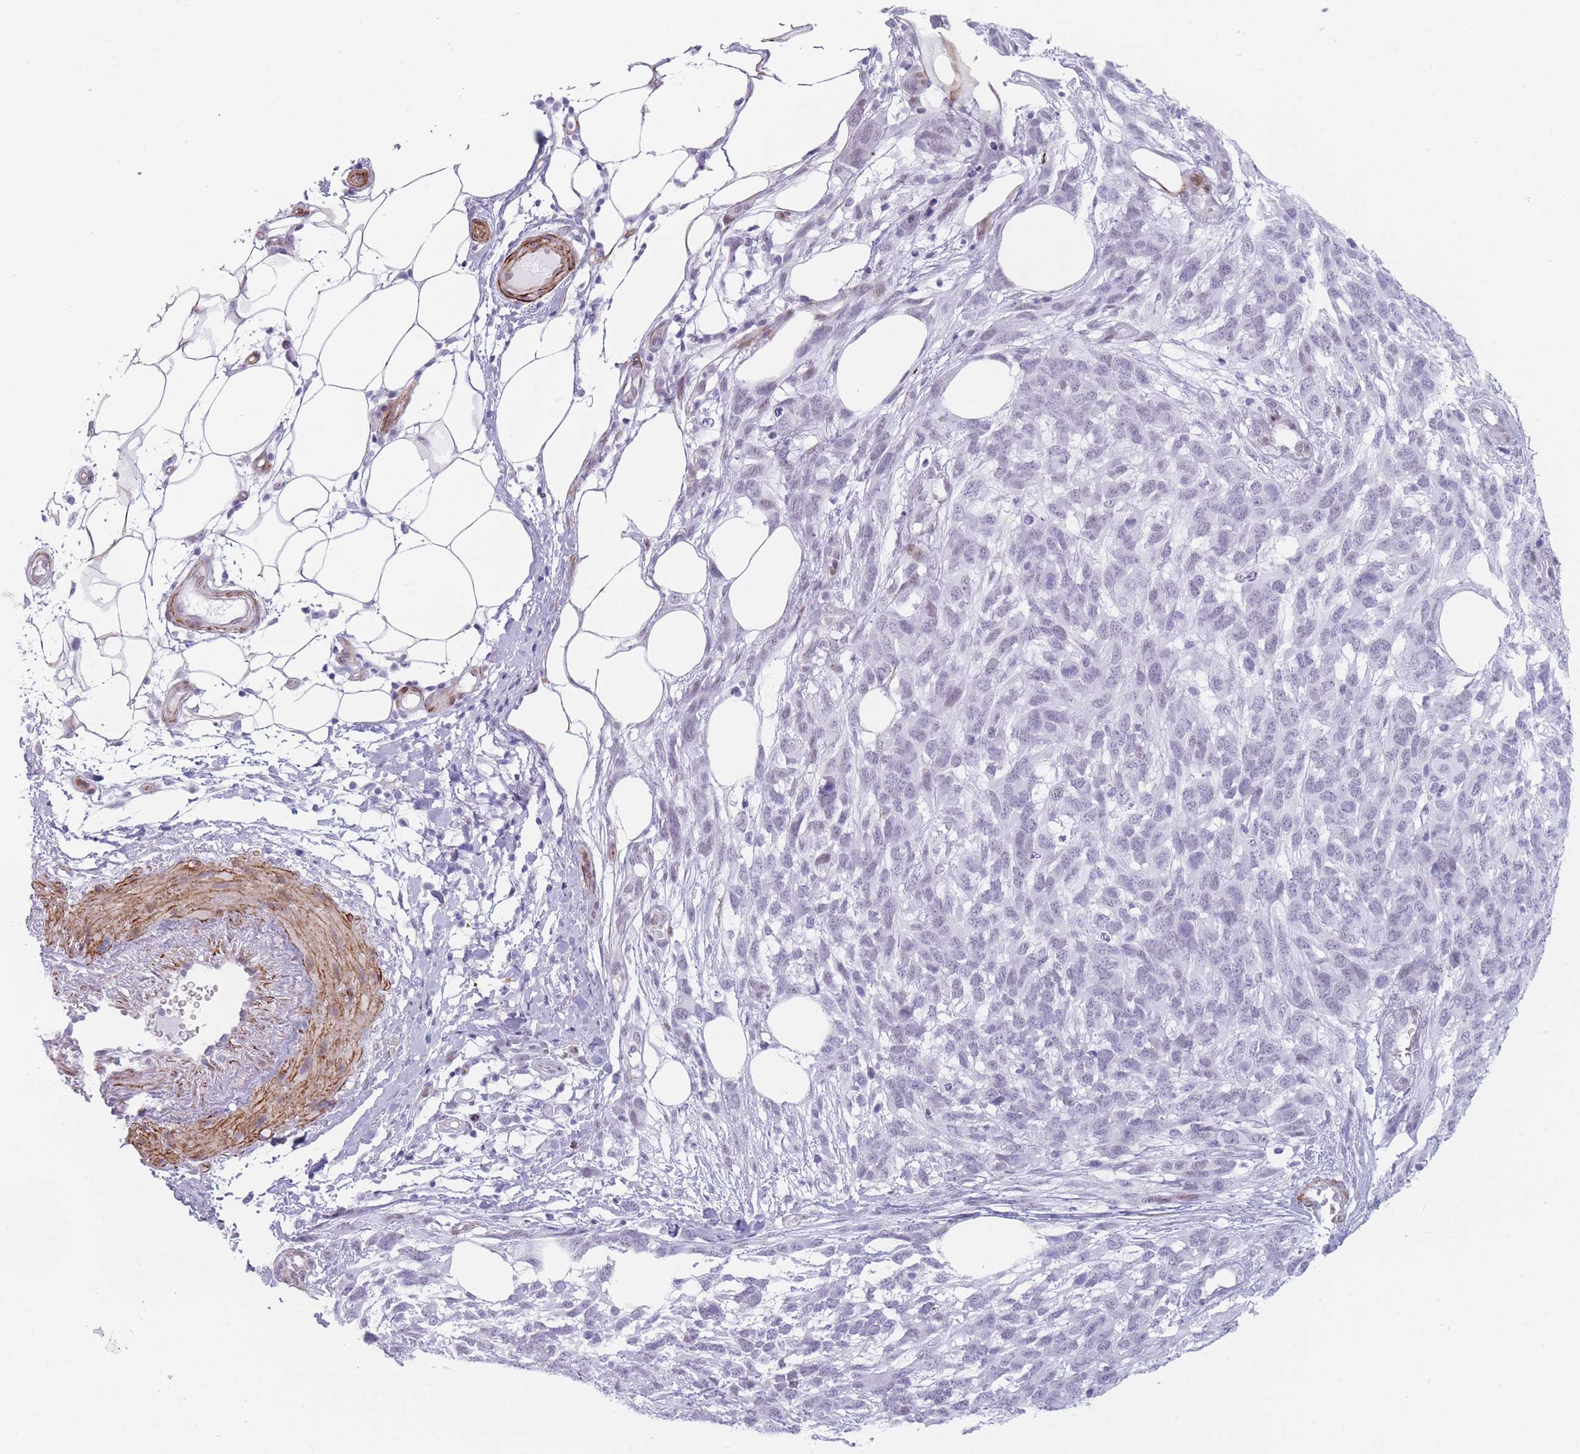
{"staining": {"intensity": "negative", "quantity": "none", "location": "none"}, "tissue": "melanoma", "cell_type": "Tumor cells", "image_type": "cancer", "snomed": [{"axis": "morphology", "description": "Normal morphology"}, {"axis": "morphology", "description": "Malignant melanoma, NOS"}, {"axis": "topography", "description": "Skin"}], "caption": "This is an immunohistochemistry (IHC) photomicrograph of melanoma. There is no staining in tumor cells.", "gene": "IFNA6", "patient": {"sex": "female", "age": 72}}